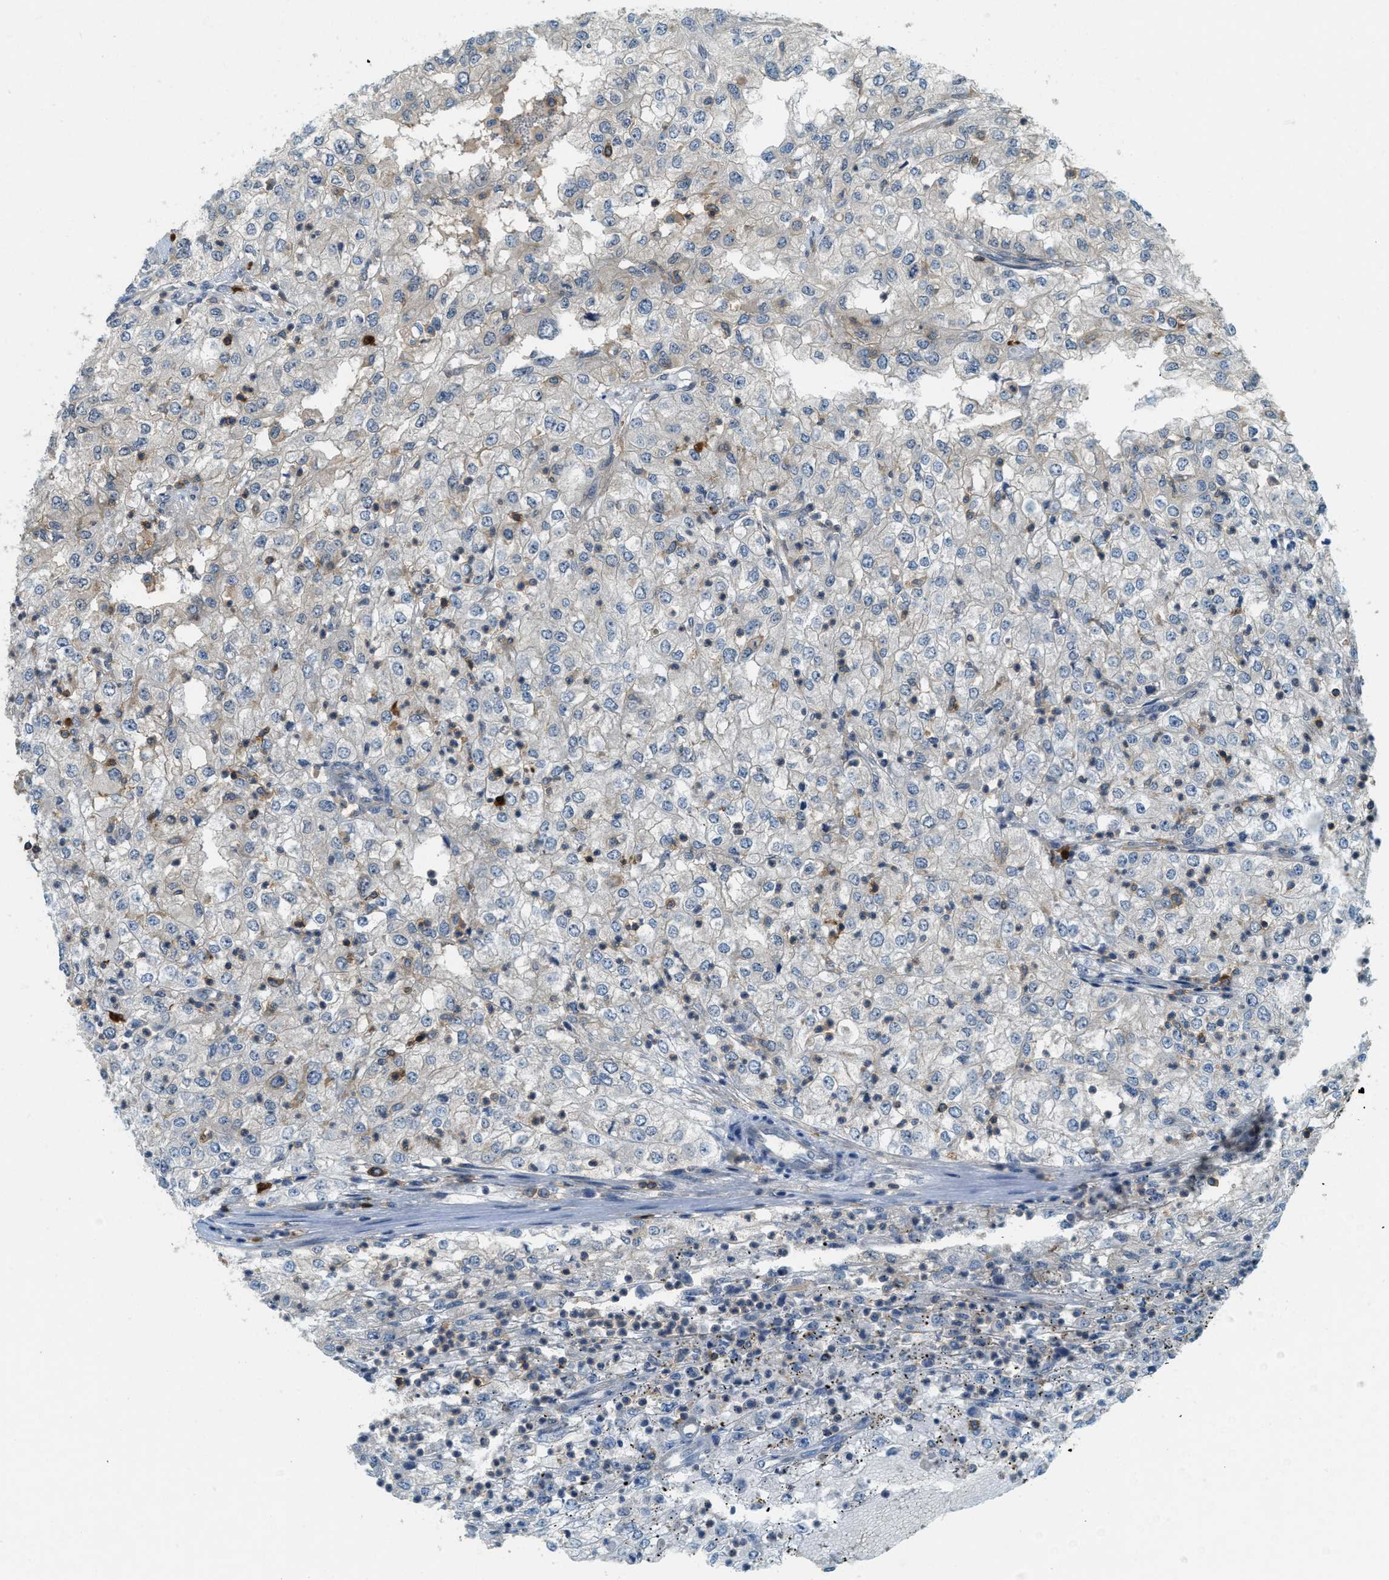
{"staining": {"intensity": "negative", "quantity": "none", "location": "none"}, "tissue": "renal cancer", "cell_type": "Tumor cells", "image_type": "cancer", "snomed": [{"axis": "morphology", "description": "Adenocarcinoma, NOS"}, {"axis": "topography", "description": "Kidney"}], "caption": "Tumor cells show no significant protein positivity in adenocarcinoma (renal). Brightfield microscopy of immunohistochemistry (IHC) stained with DAB (brown) and hematoxylin (blue), captured at high magnification.", "gene": "GMPPB", "patient": {"sex": "female", "age": 54}}